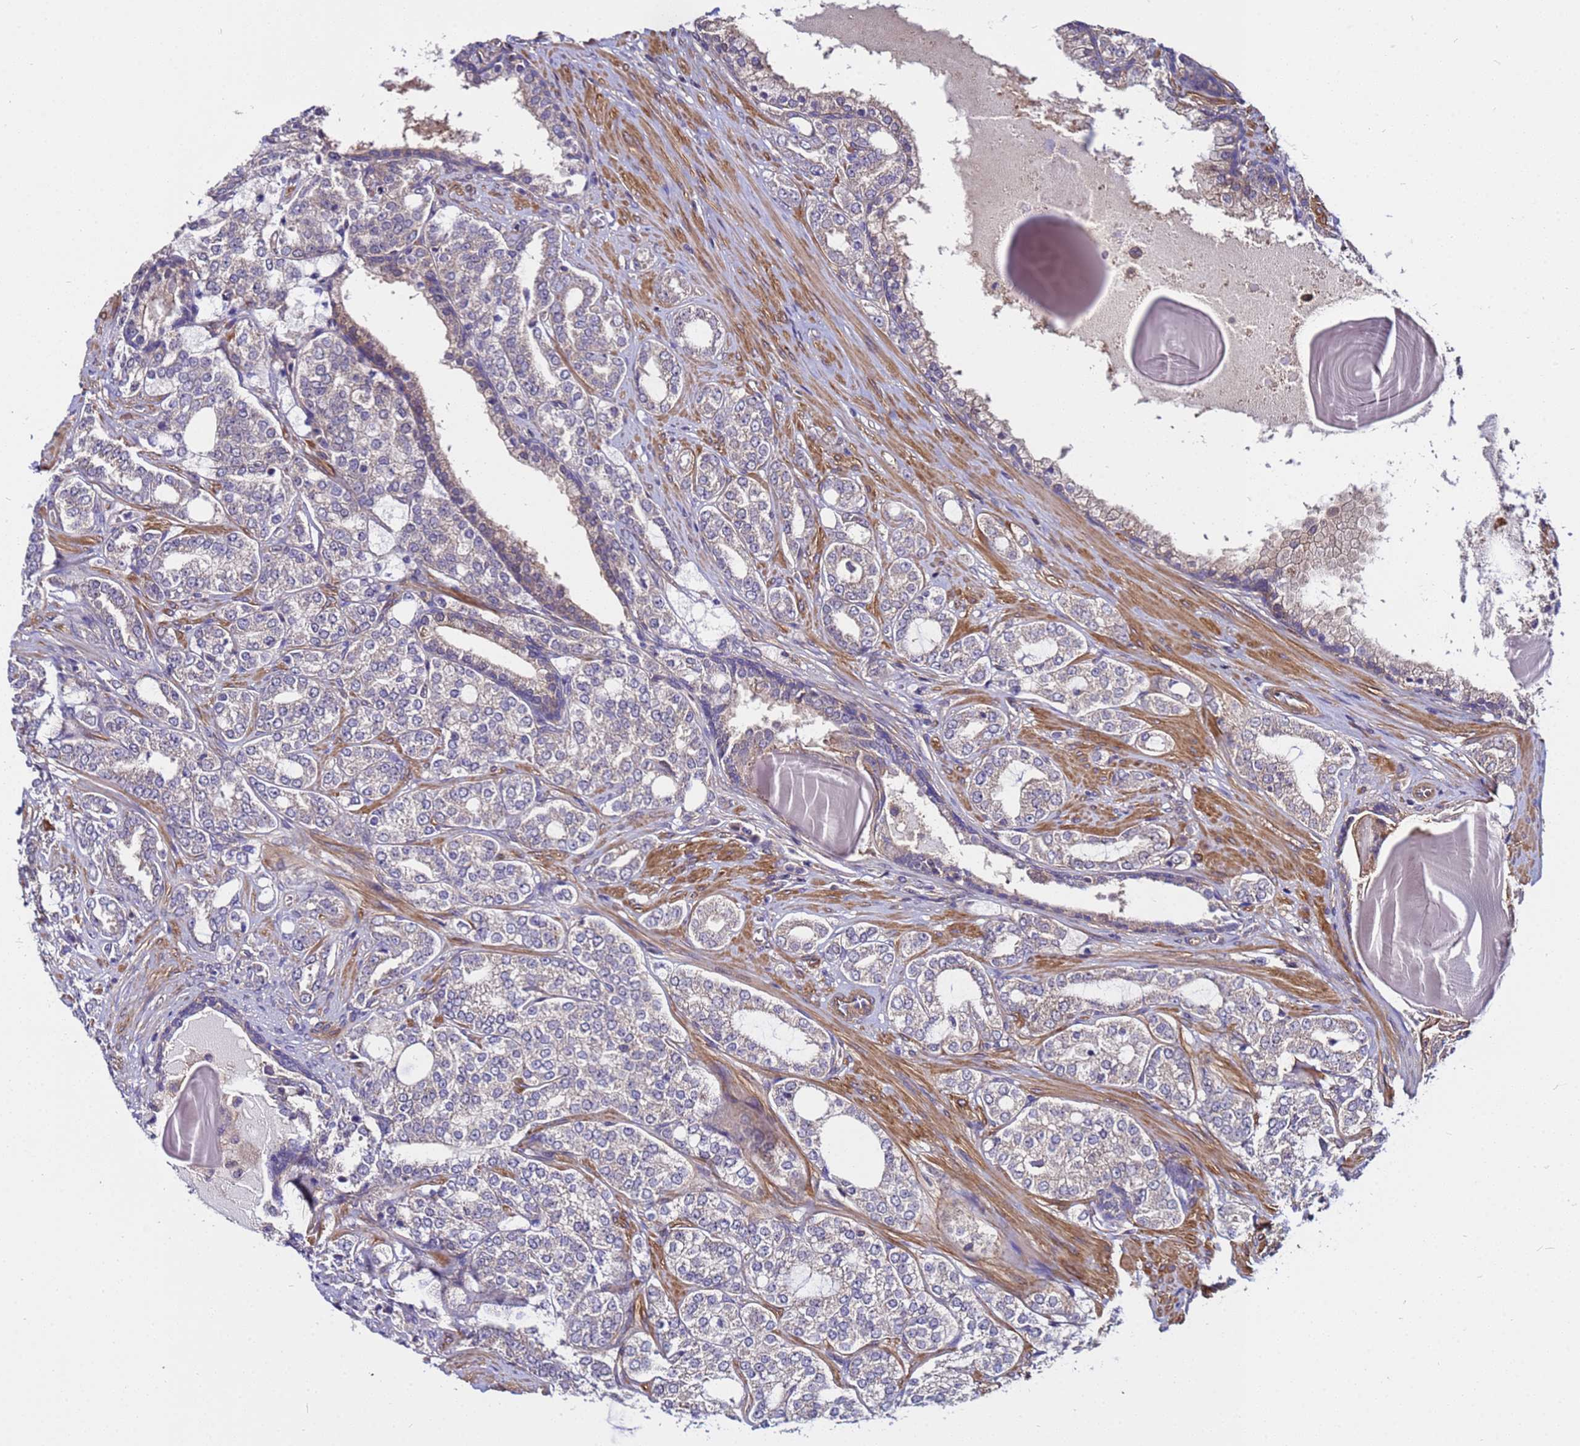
{"staining": {"intensity": "weak", "quantity": "<25%", "location": "cytoplasmic/membranous"}, "tissue": "prostate cancer", "cell_type": "Tumor cells", "image_type": "cancer", "snomed": [{"axis": "morphology", "description": "Adenocarcinoma, High grade"}, {"axis": "topography", "description": "Prostate"}], "caption": "Tumor cells show no significant protein positivity in high-grade adenocarcinoma (prostate).", "gene": "STK38", "patient": {"sex": "male", "age": 64}}